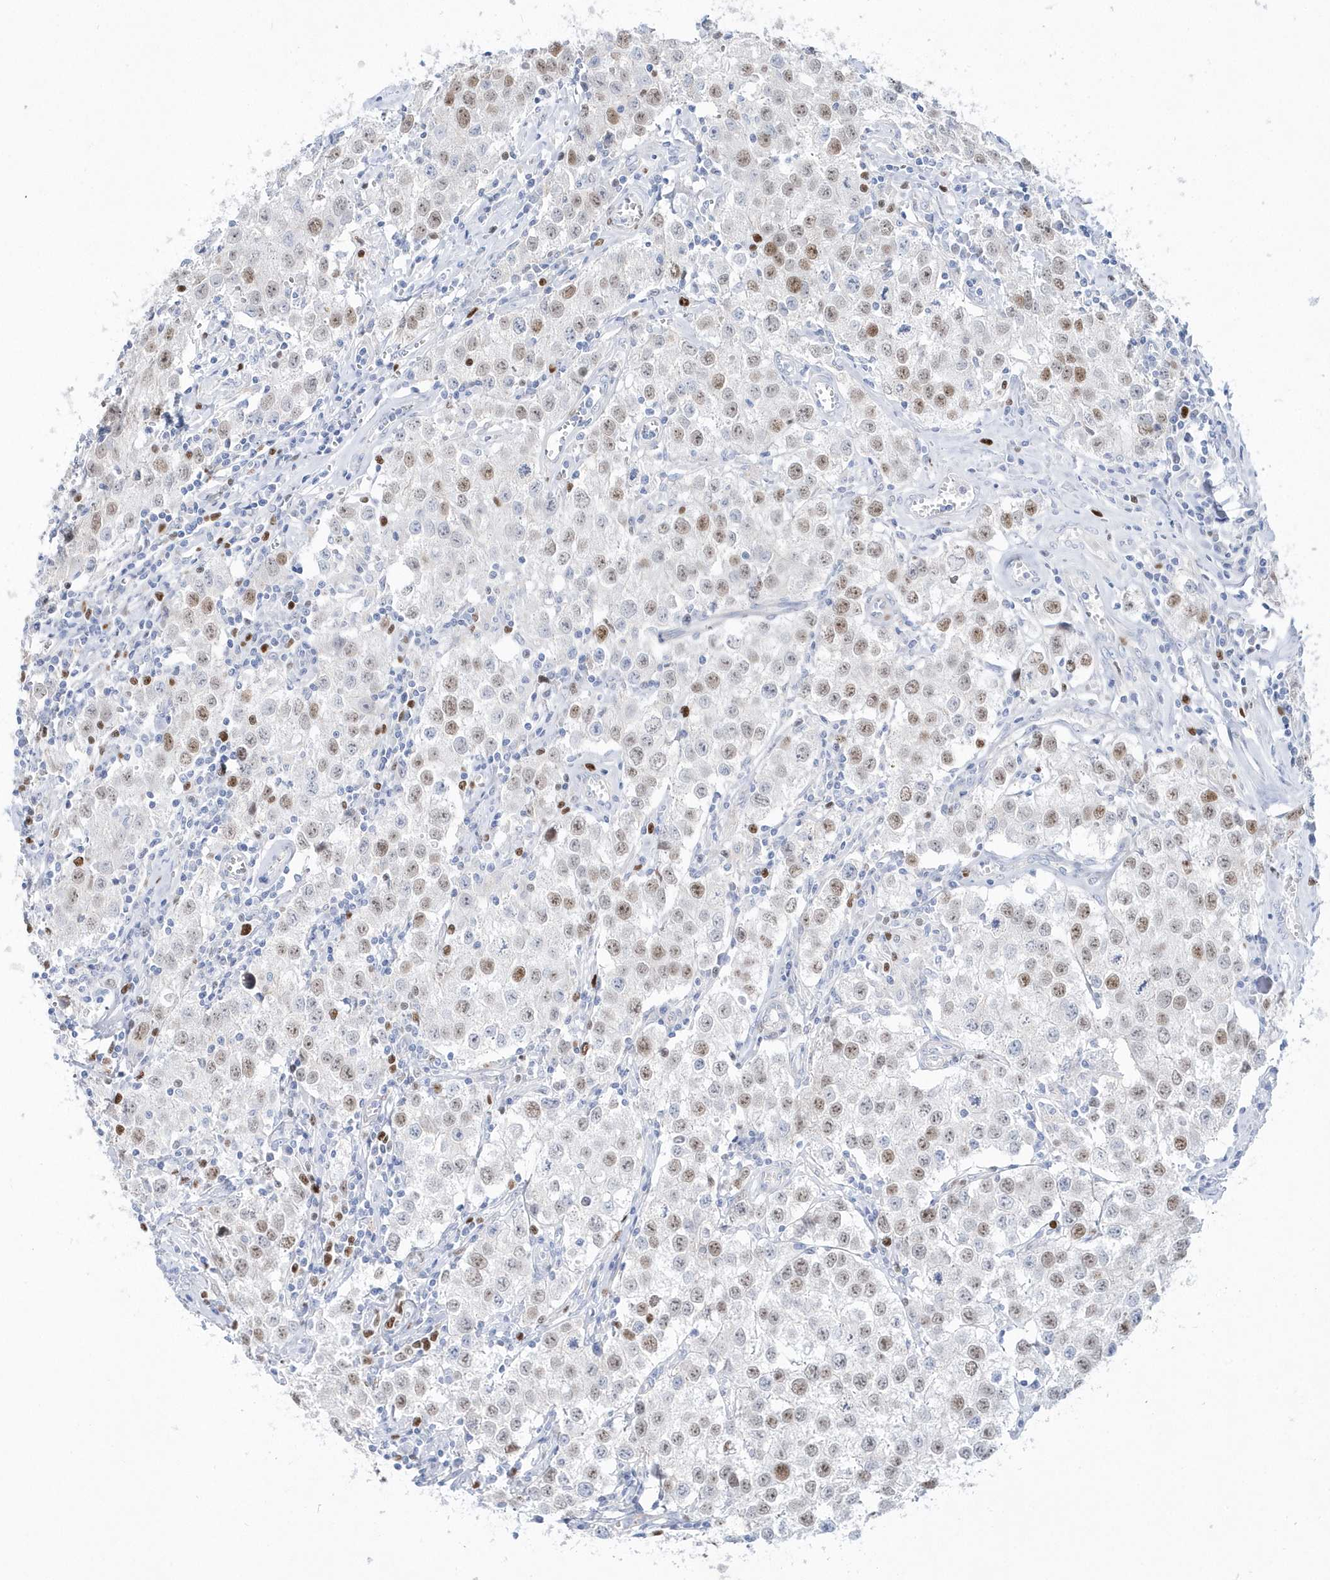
{"staining": {"intensity": "moderate", "quantity": "25%-75%", "location": "nuclear"}, "tissue": "testis cancer", "cell_type": "Tumor cells", "image_type": "cancer", "snomed": [{"axis": "morphology", "description": "Seminoma, NOS"}, {"axis": "morphology", "description": "Carcinoma, Embryonal, NOS"}, {"axis": "topography", "description": "Testis"}], "caption": "Protein staining displays moderate nuclear staining in about 25%-75% of tumor cells in testis embryonal carcinoma.", "gene": "TMCO6", "patient": {"sex": "male", "age": 43}}